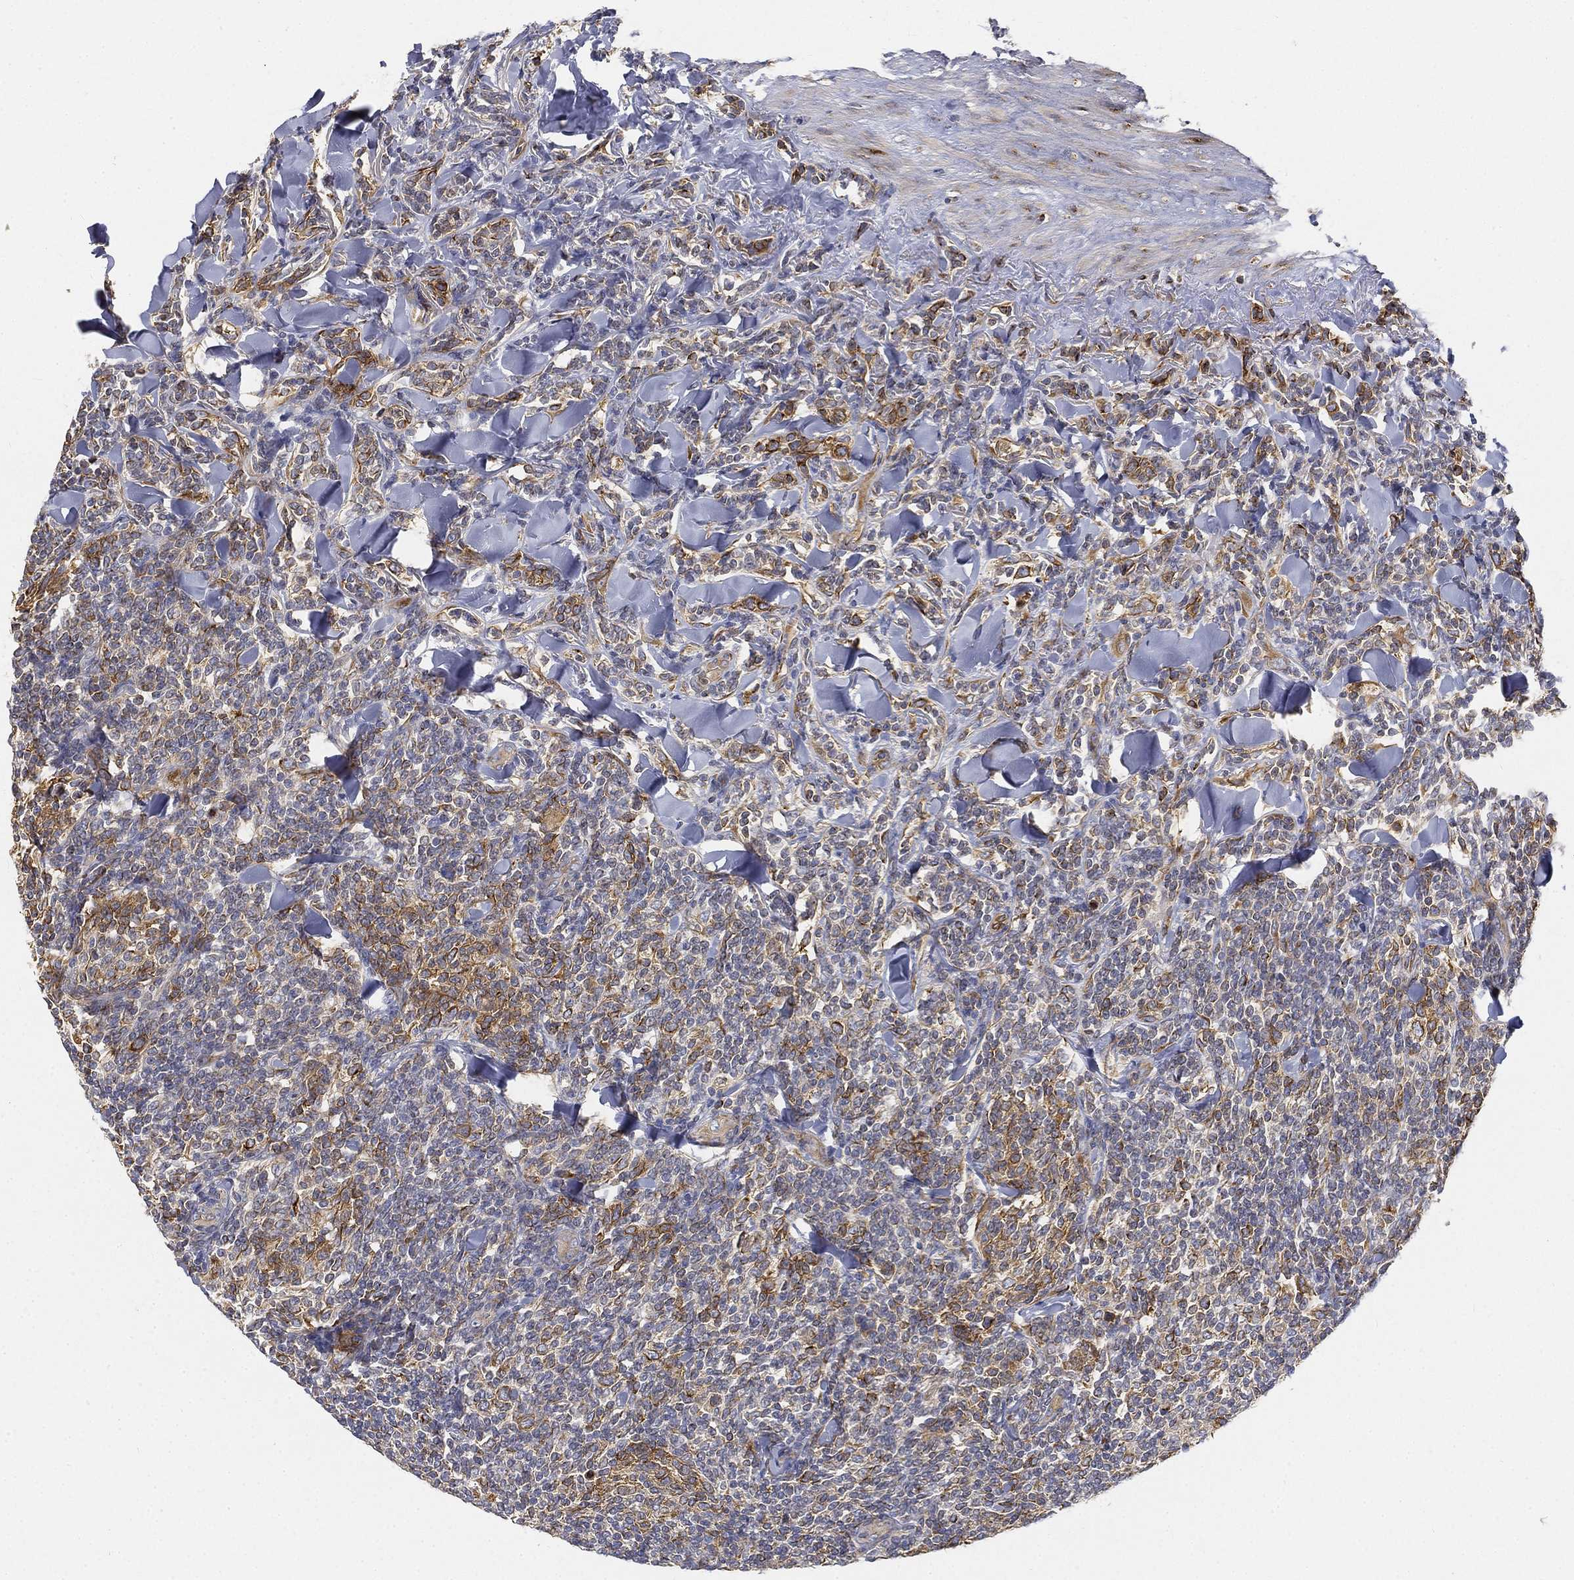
{"staining": {"intensity": "strong", "quantity": "25%-75%", "location": "cytoplasmic/membranous"}, "tissue": "lymphoma", "cell_type": "Tumor cells", "image_type": "cancer", "snomed": [{"axis": "morphology", "description": "Malignant lymphoma, non-Hodgkin's type, Low grade"}, {"axis": "topography", "description": "Lymph node"}], "caption": "This image reveals lymphoma stained with immunohistochemistry to label a protein in brown. The cytoplasmic/membranous of tumor cells show strong positivity for the protein. Nuclei are counter-stained blue.", "gene": "TMEM25", "patient": {"sex": "female", "age": 56}}